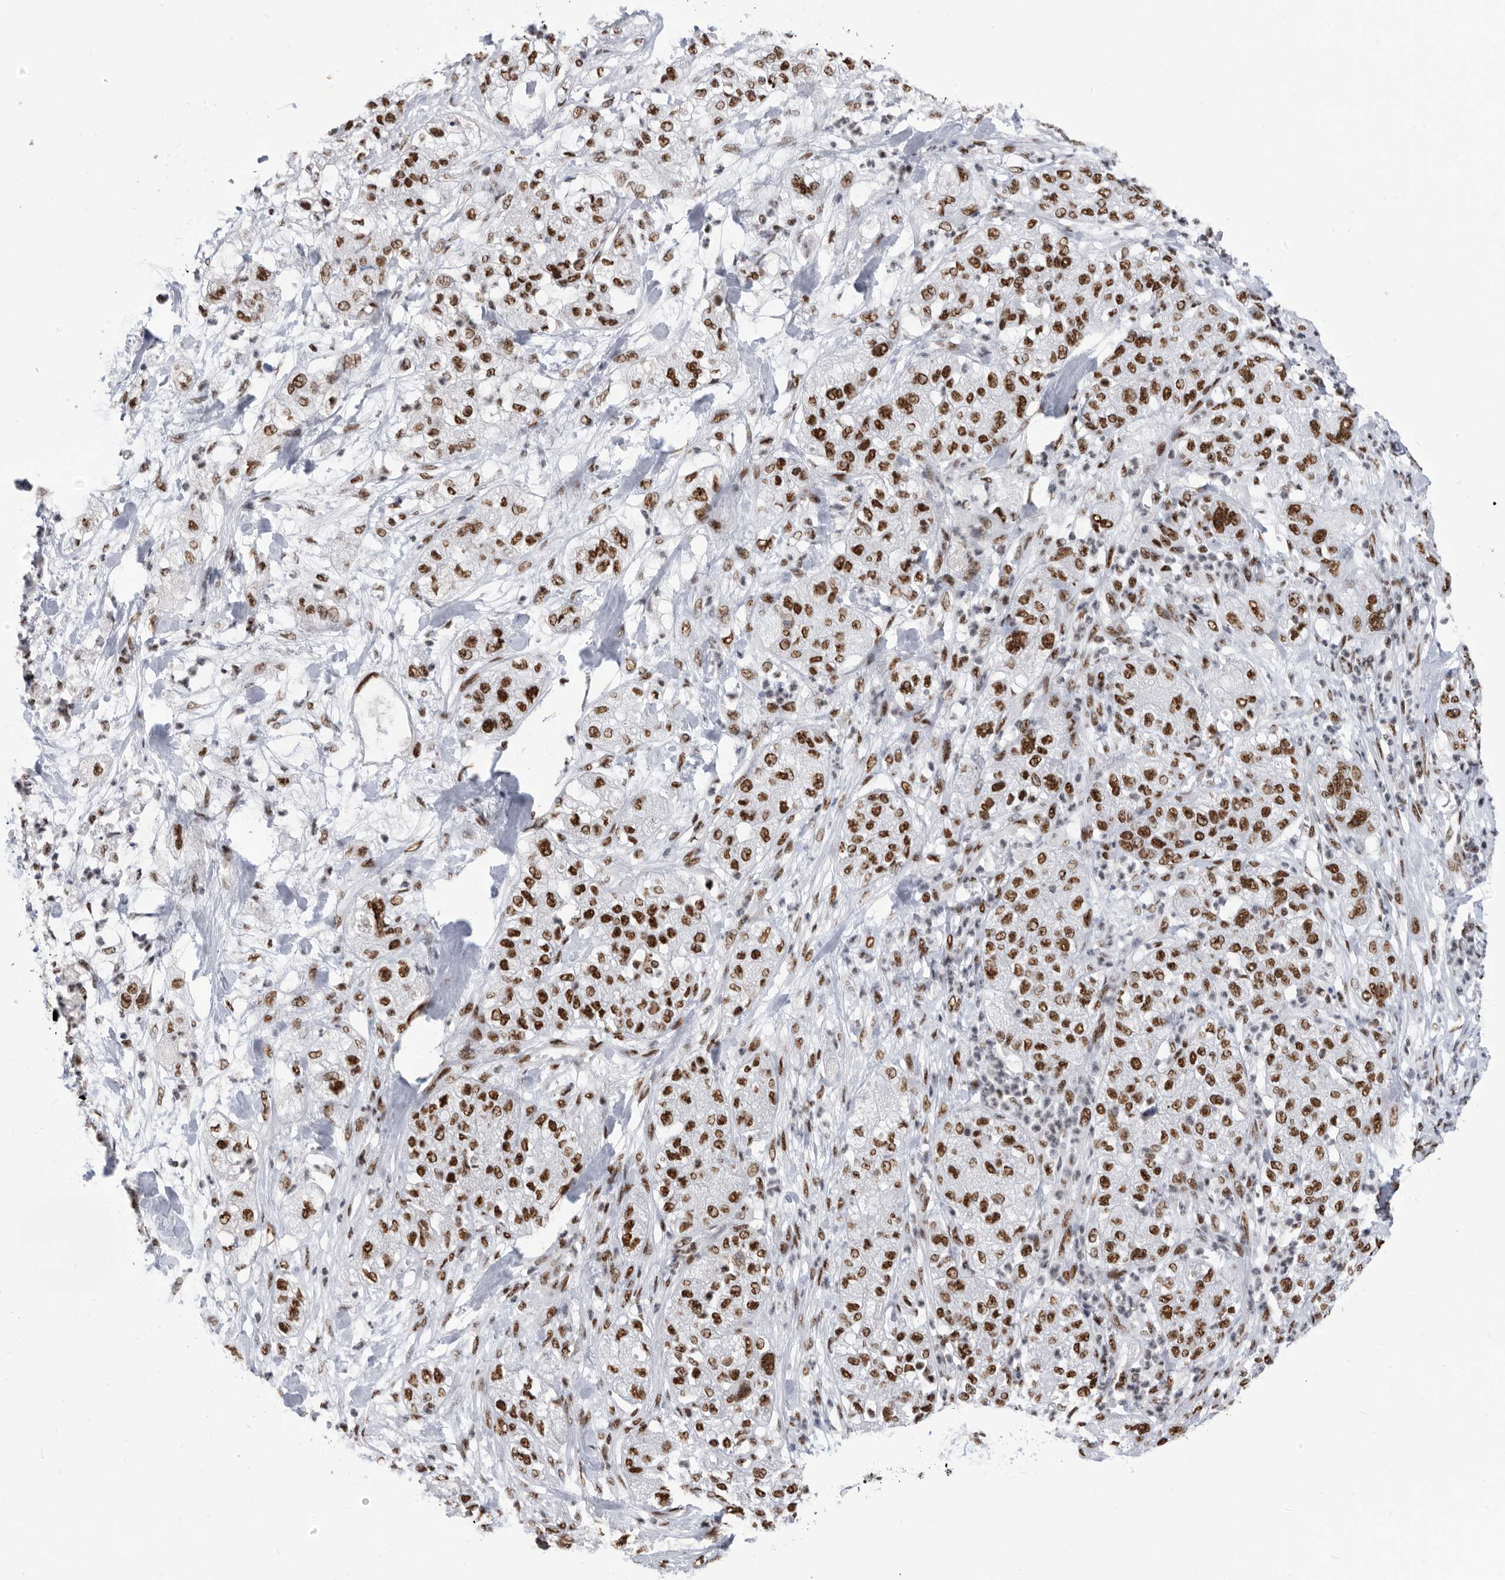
{"staining": {"intensity": "strong", "quantity": ">75%", "location": "nuclear"}, "tissue": "pancreatic cancer", "cell_type": "Tumor cells", "image_type": "cancer", "snomed": [{"axis": "morphology", "description": "Adenocarcinoma, NOS"}, {"axis": "topography", "description": "Pancreas"}], "caption": "This is an image of immunohistochemistry (IHC) staining of pancreatic cancer (adenocarcinoma), which shows strong positivity in the nuclear of tumor cells.", "gene": "SF3A1", "patient": {"sex": "female", "age": 78}}